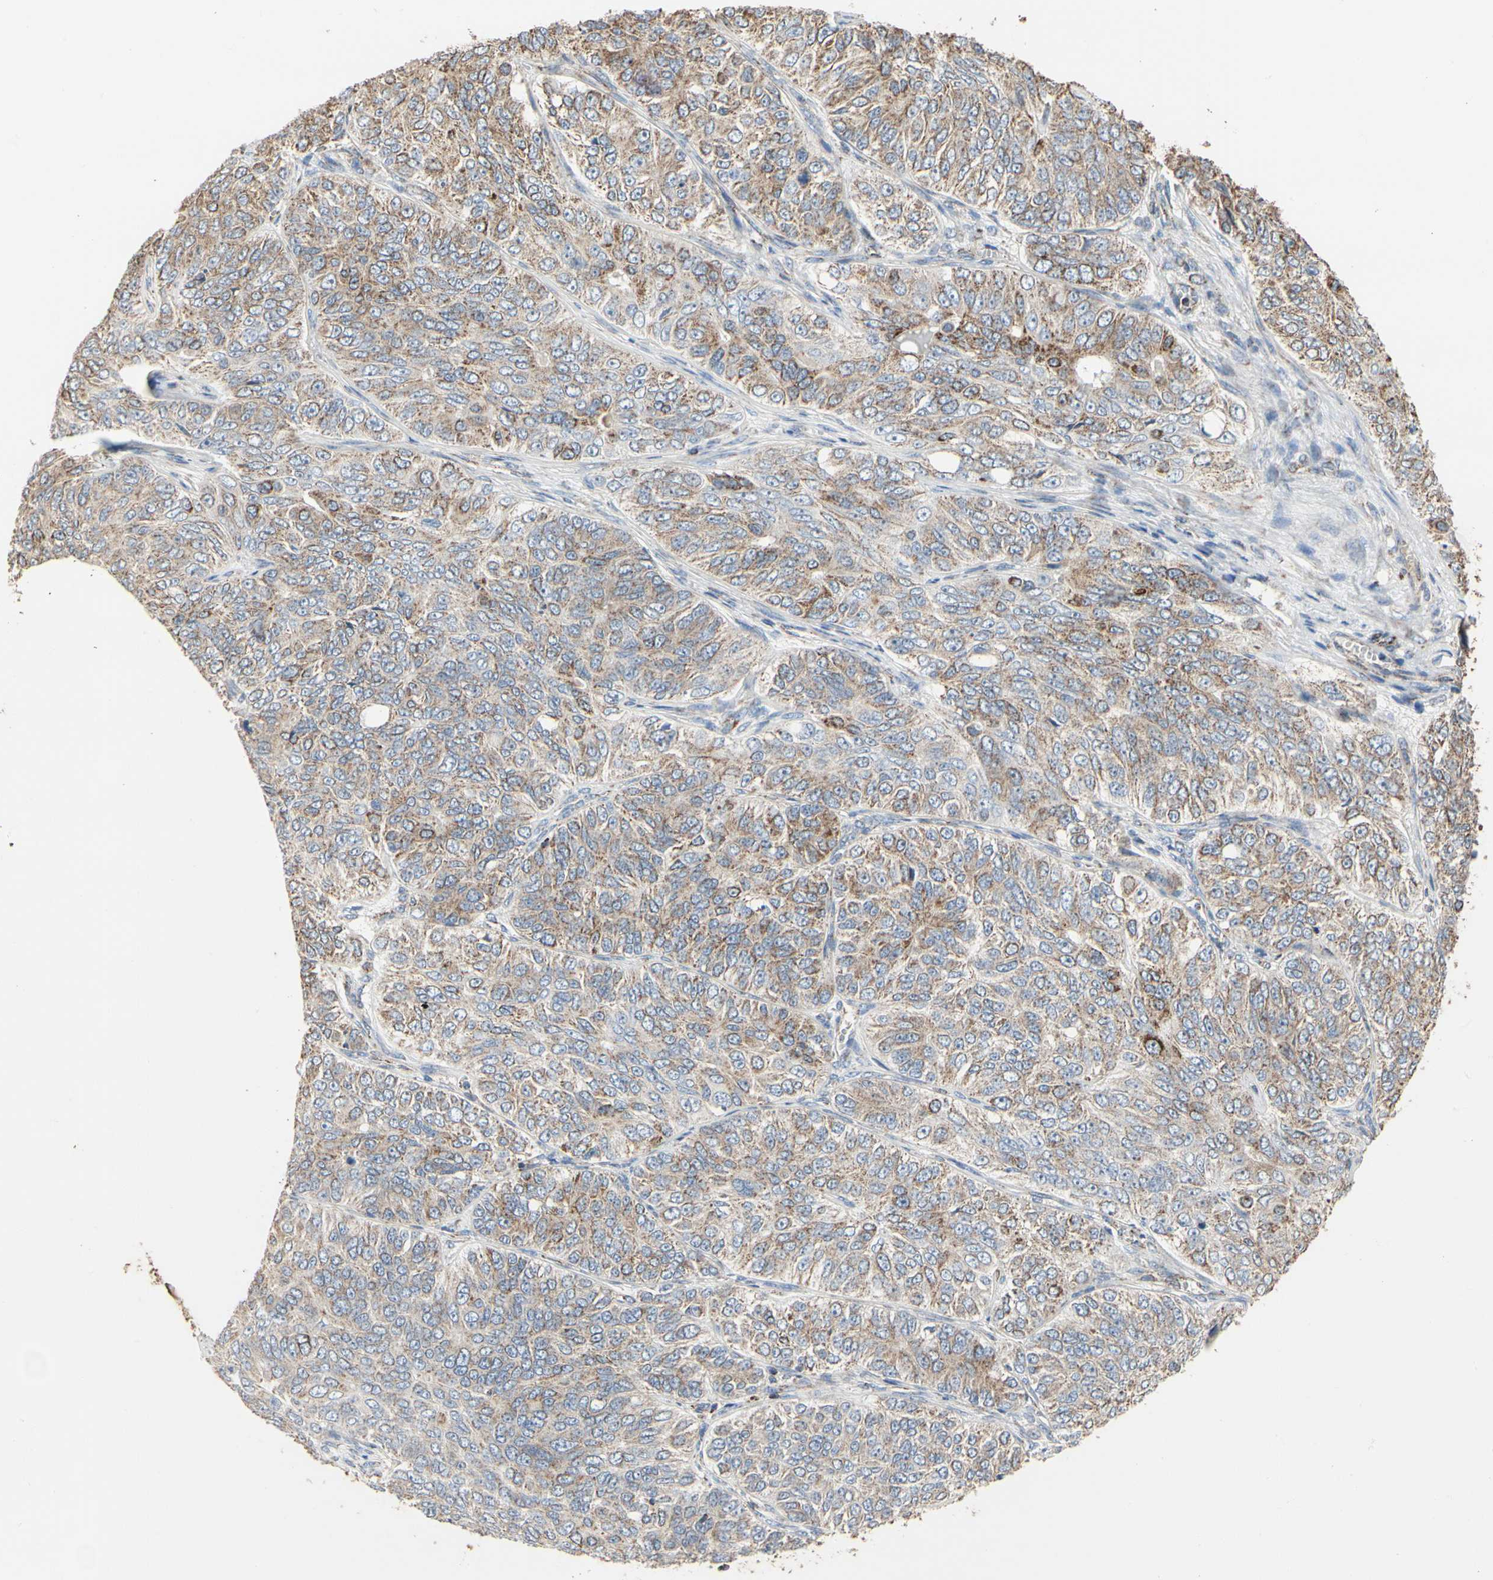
{"staining": {"intensity": "weak", "quantity": ">75%", "location": "cytoplasmic/membranous"}, "tissue": "ovarian cancer", "cell_type": "Tumor cells", "image_type": "cancer", "snomed": [{"axis": "morphology", "description": "Carcinoma, endometroid"}, {"axis": "topography", "description": "Ovary"}], "caption": "Immunohistochemical staining of ovarian cancer (endometroid carcinoma) reveals low levels of weak cytoplasmic/membranous expression in about >75% of tumor cells.", "gene": "TUBA1A", "patient": {"sex": "female", "age": 51}}